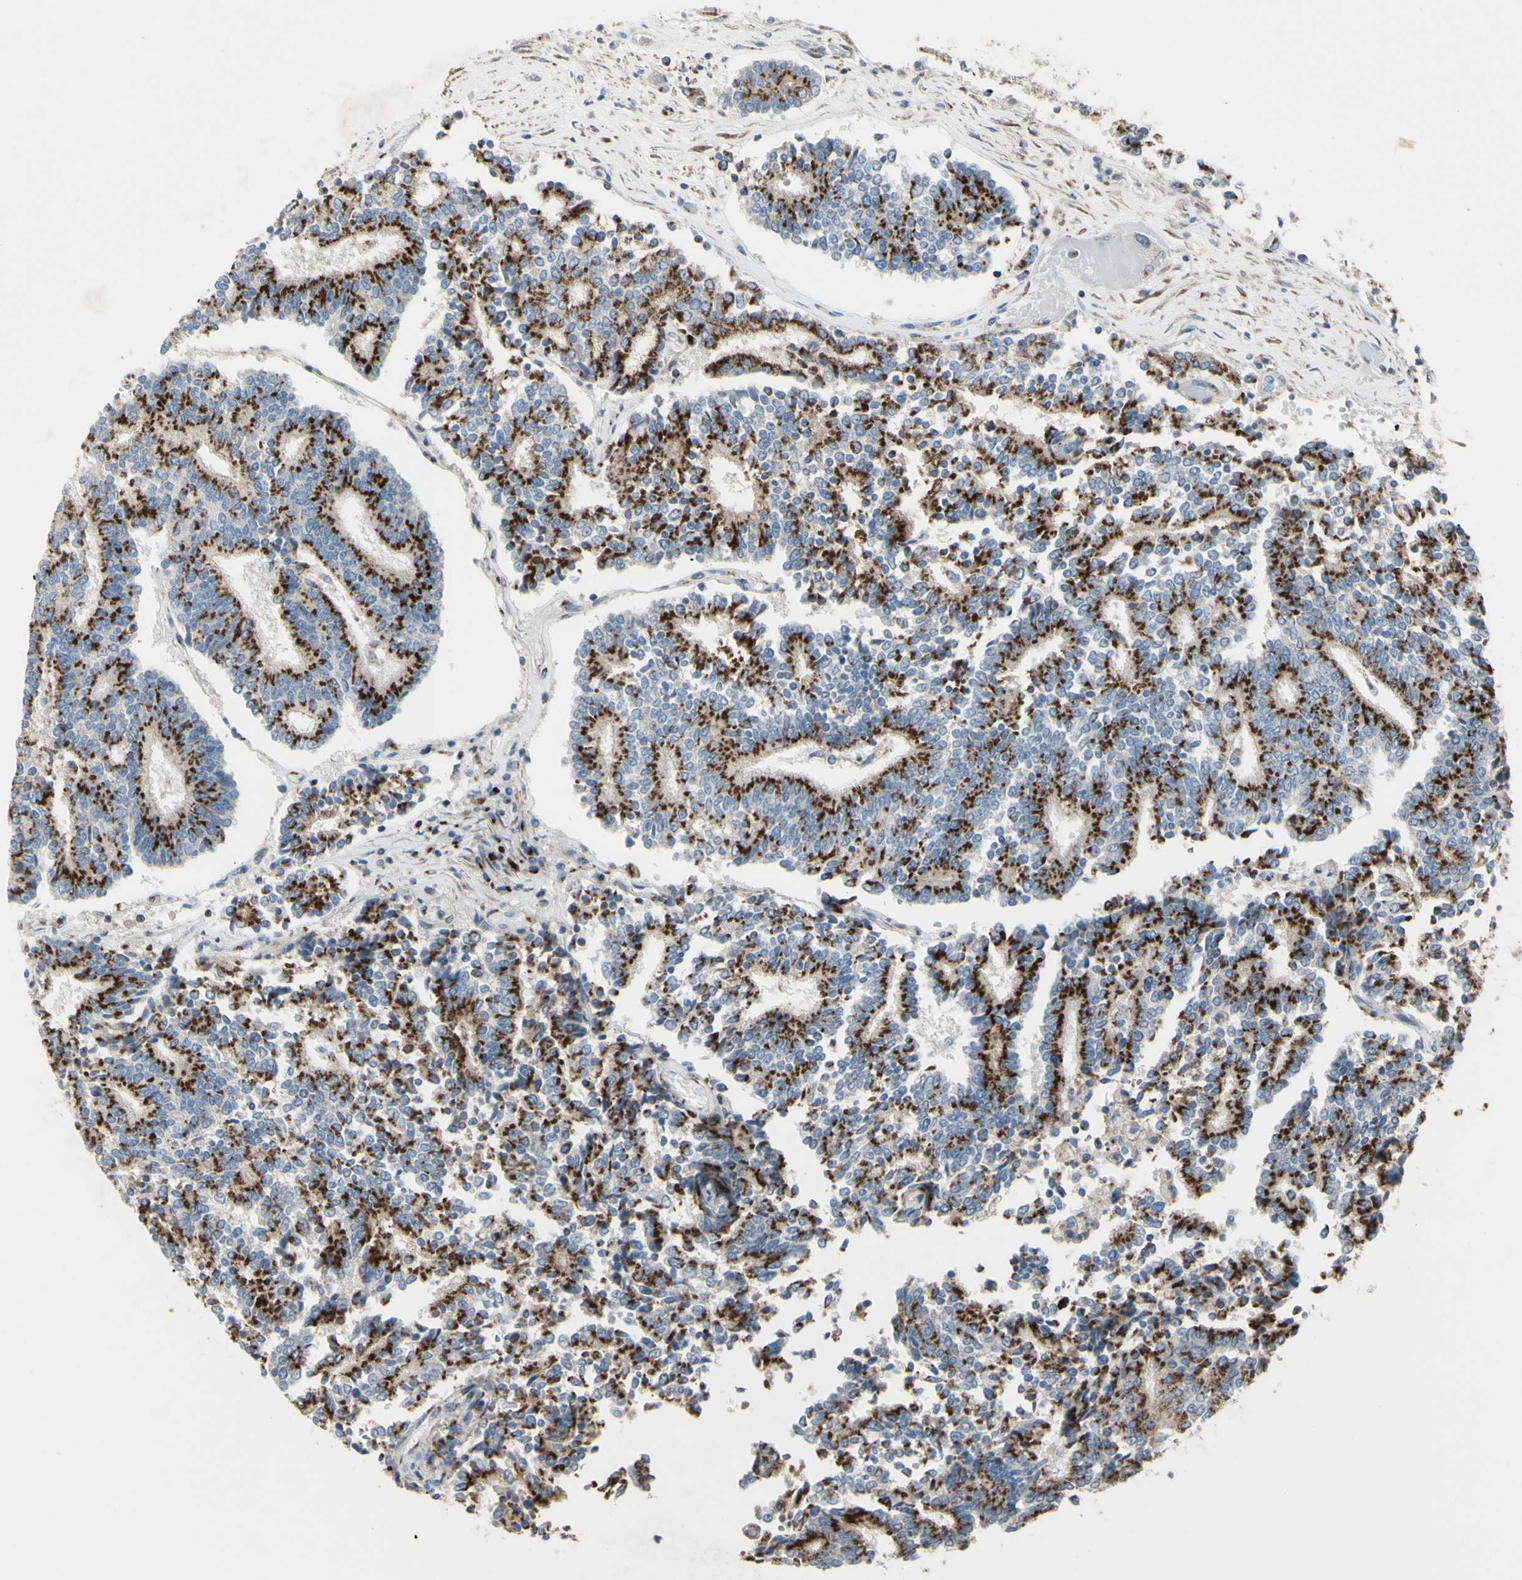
{"staining": {"intensity": "strong", "quantity": ">75%", "location": "cytoplasmic/membranous"}, "tissue": "prostate cancer", "cell_type": "Tumor cells", "image_type": "cancer", "snomed": [{"axis": "morphology", "description": "Normal tissue, NOS"}, {"axis": "morphology", "description": "Adenocarcinoma, High grade"}, {"axis": "topography", "description": "Prostate"}, {"axis": "topography", "description": "Seminal veicle"}], "caption": "Tumor cells demonstrate strong cytoplasmic/membranous staining in approximately >75% of cells in adenocarcinoma (high-grade) (prostate).", "gene": "B4GALT3", "patient": {"sex": "male", "age": 55}}